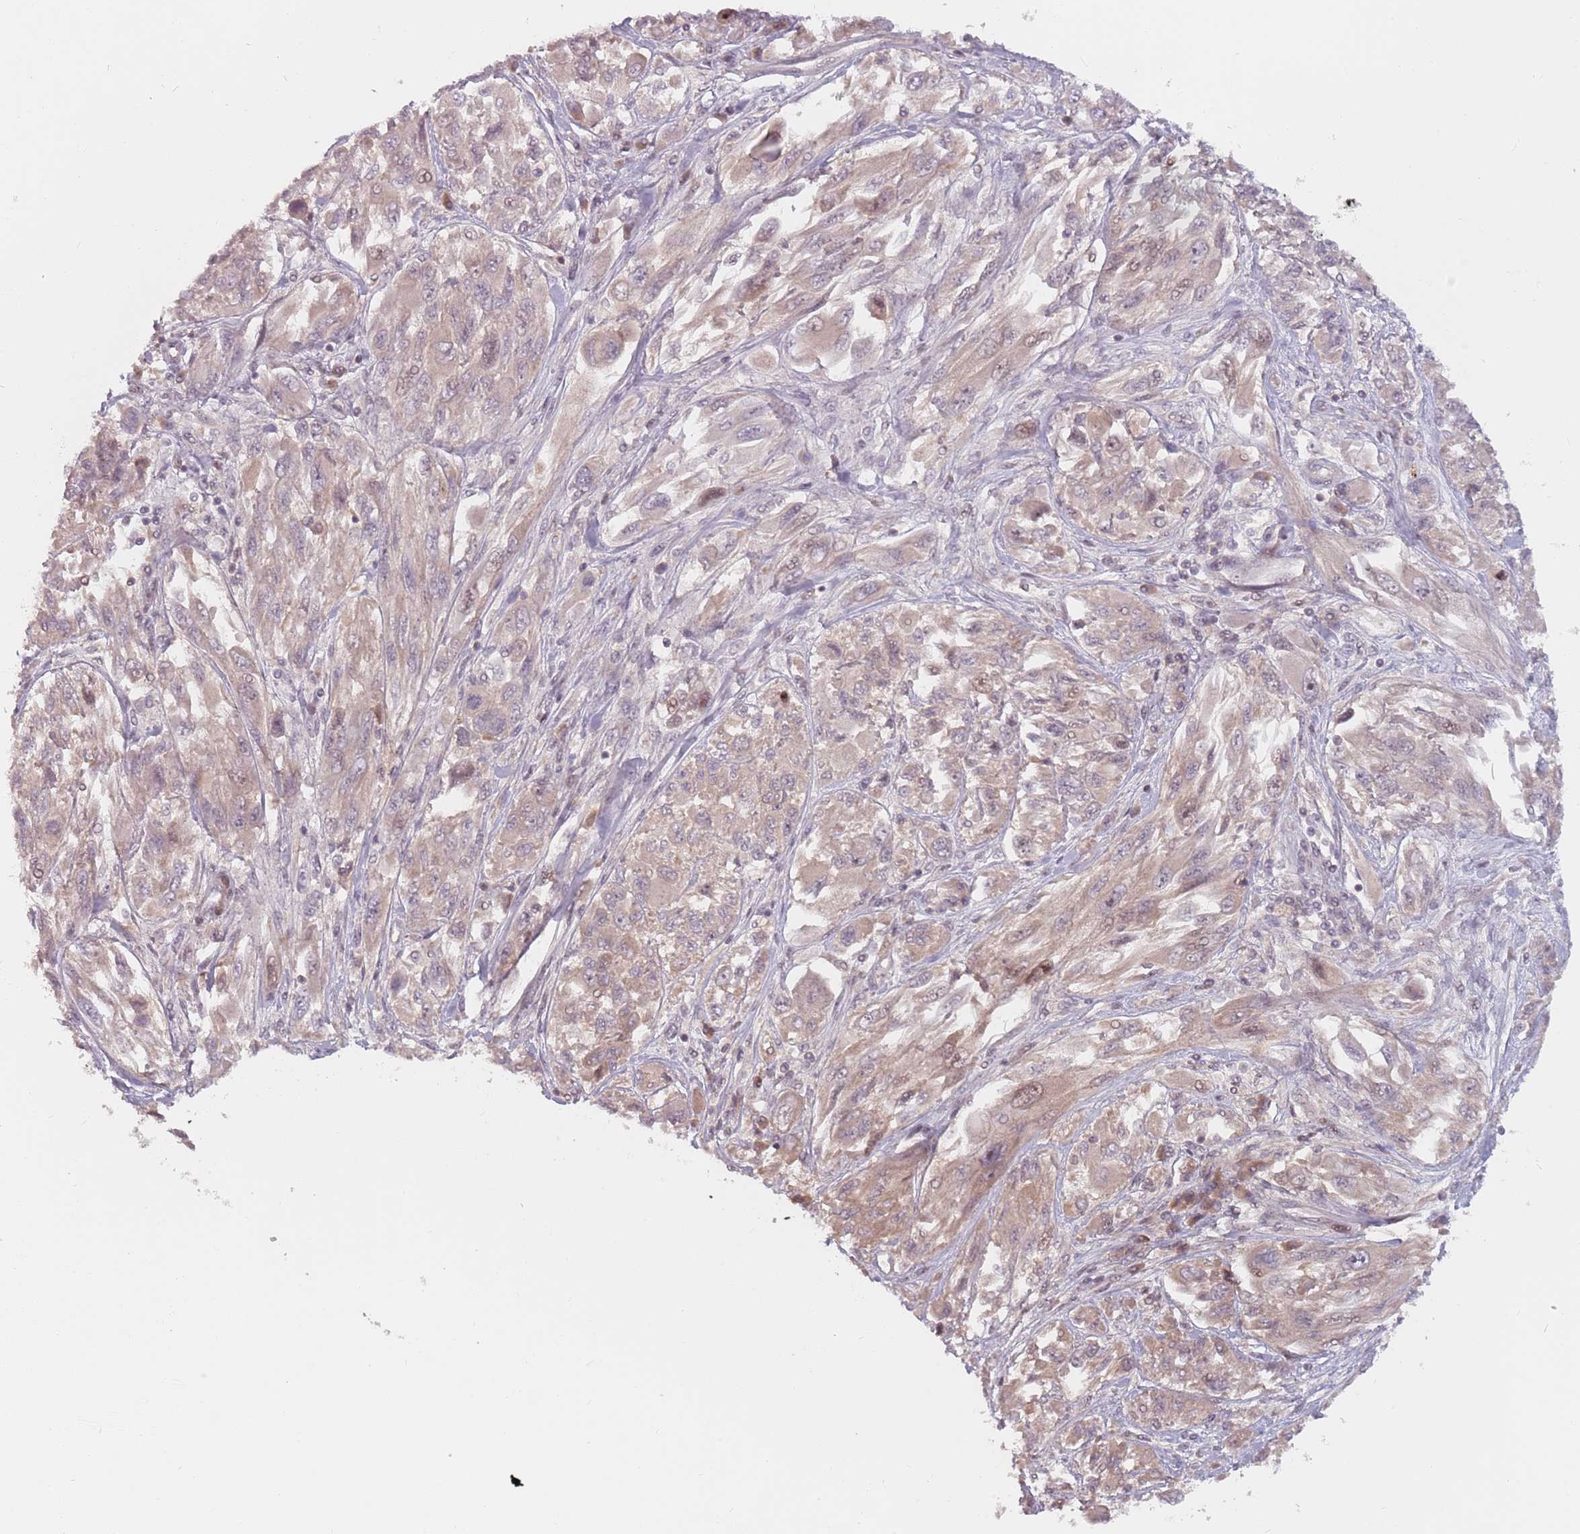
{"staining": {"intensity": "weak", "quantity": ">75%", "location": "cytoplasmic/membranous,nuclear"}, "tissue": "melanoma", "cell_type": "Tumor cells", "image_type": "cancer", "snomed": [{"axis": "morphology", "description": "Malignant melanoma, NOS"}, {"axis": "topography", "description": "Skin"}], "caption": "Melanoma stained for a protein shows weak cytoplasmic/membranous and nuclear positivity in tumor cells.", "gene": "RPS6KA2", "patient": {"sex": "female", "age": 91}}